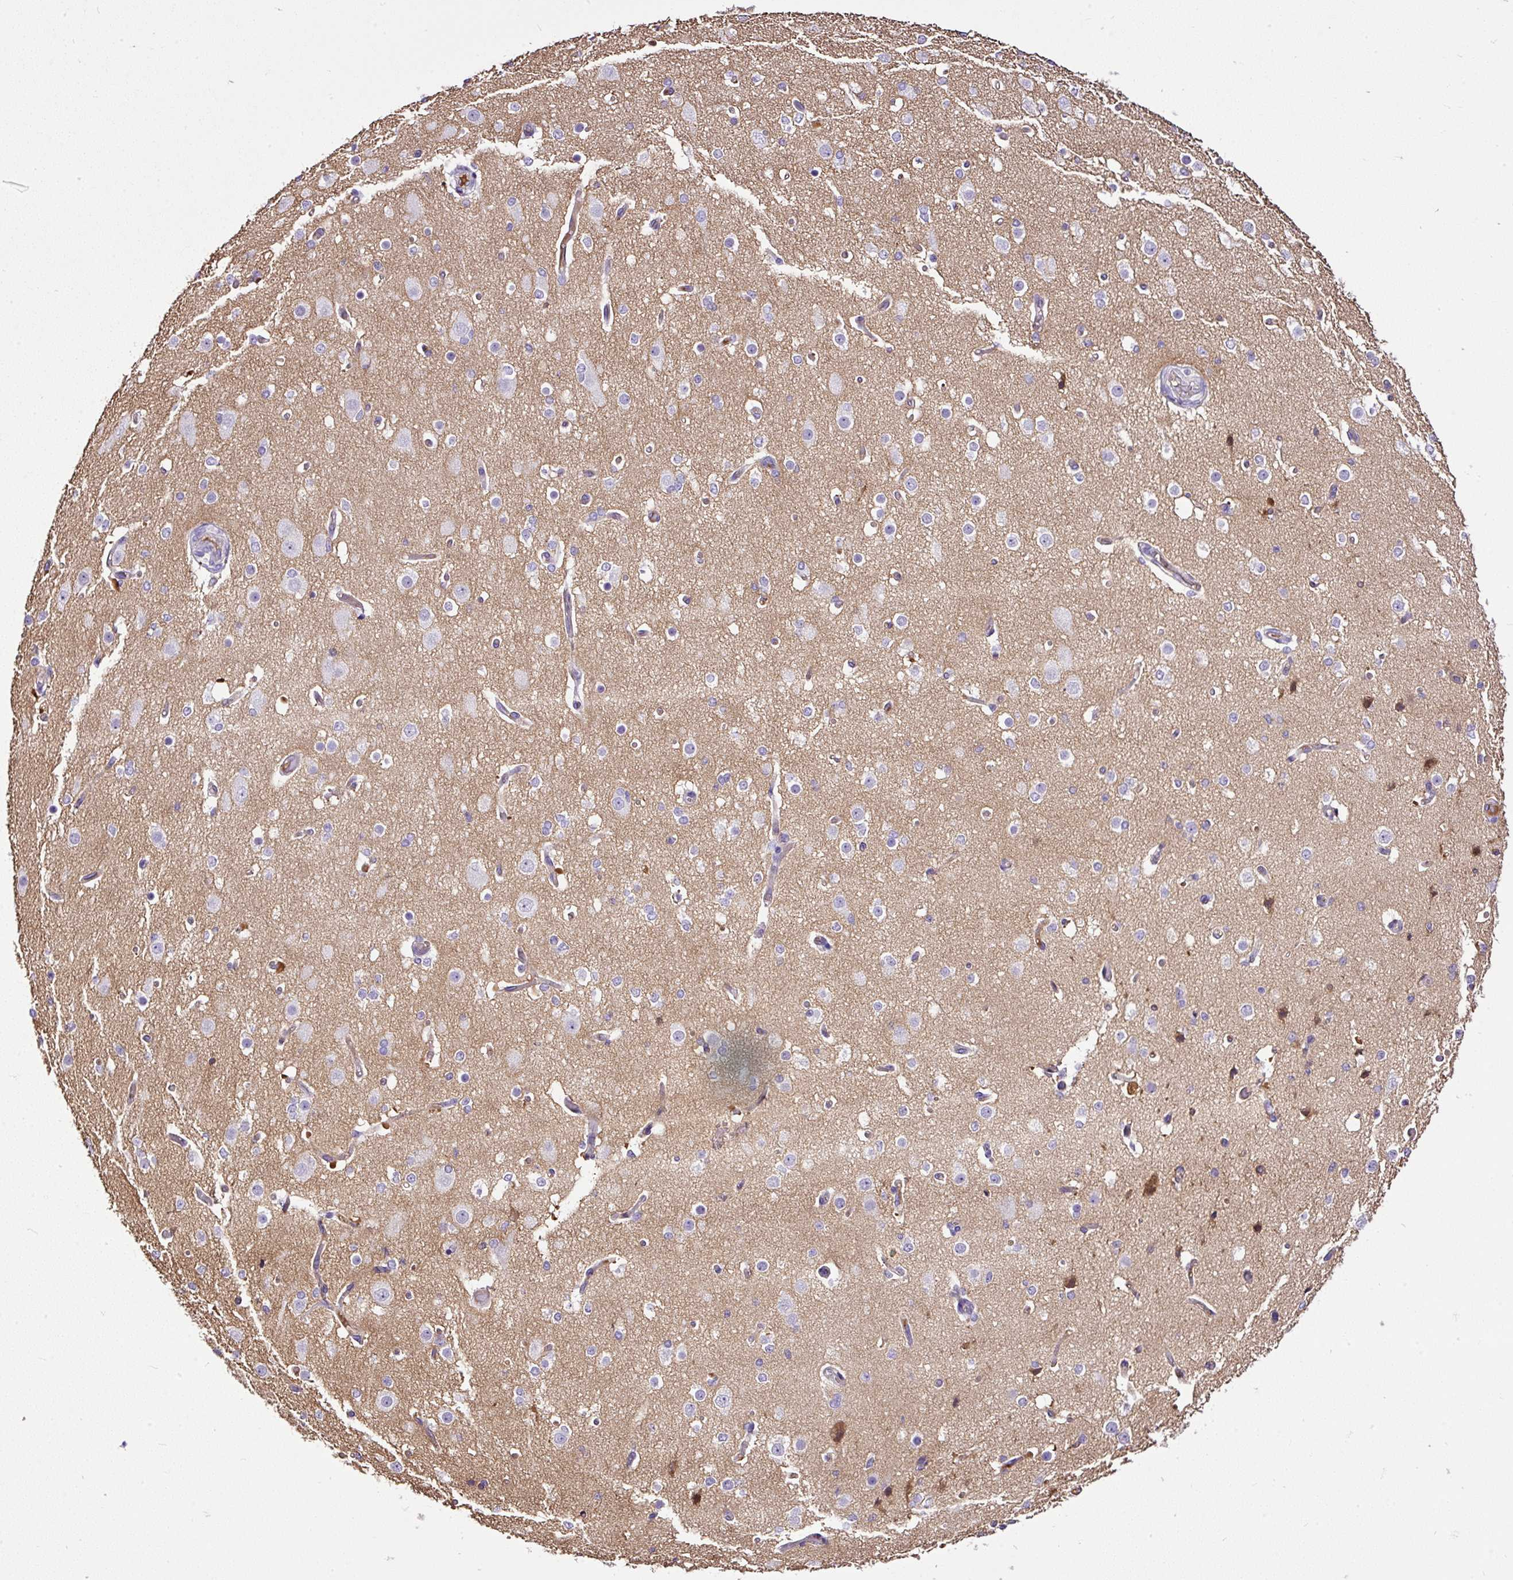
{"staining": {"intensity": "negative", "quantity": "none", "location": "none"}, "tissue": "cerebral cortex", "cell_type": "Endothelial cells", "image_type": "normal", "snomed": [{"axis": "morphology", "description": "Normal tissue, NOS"}, {"axis": "morphology", "description": "Inflammation, NOS"}, {"axis": "topography", "description": "Cerebral cortex"}], "caption": "Immunohistochemistry of unremarkable cerebral cortex shows no expression in endothelial cells. Brightfield microscopy of IHC stained with DAB (brown) and hematoxylin (blue), captured at high magnification.", "gene": "CLEC3B", "patient": {"sex": "male", "age": 6}}